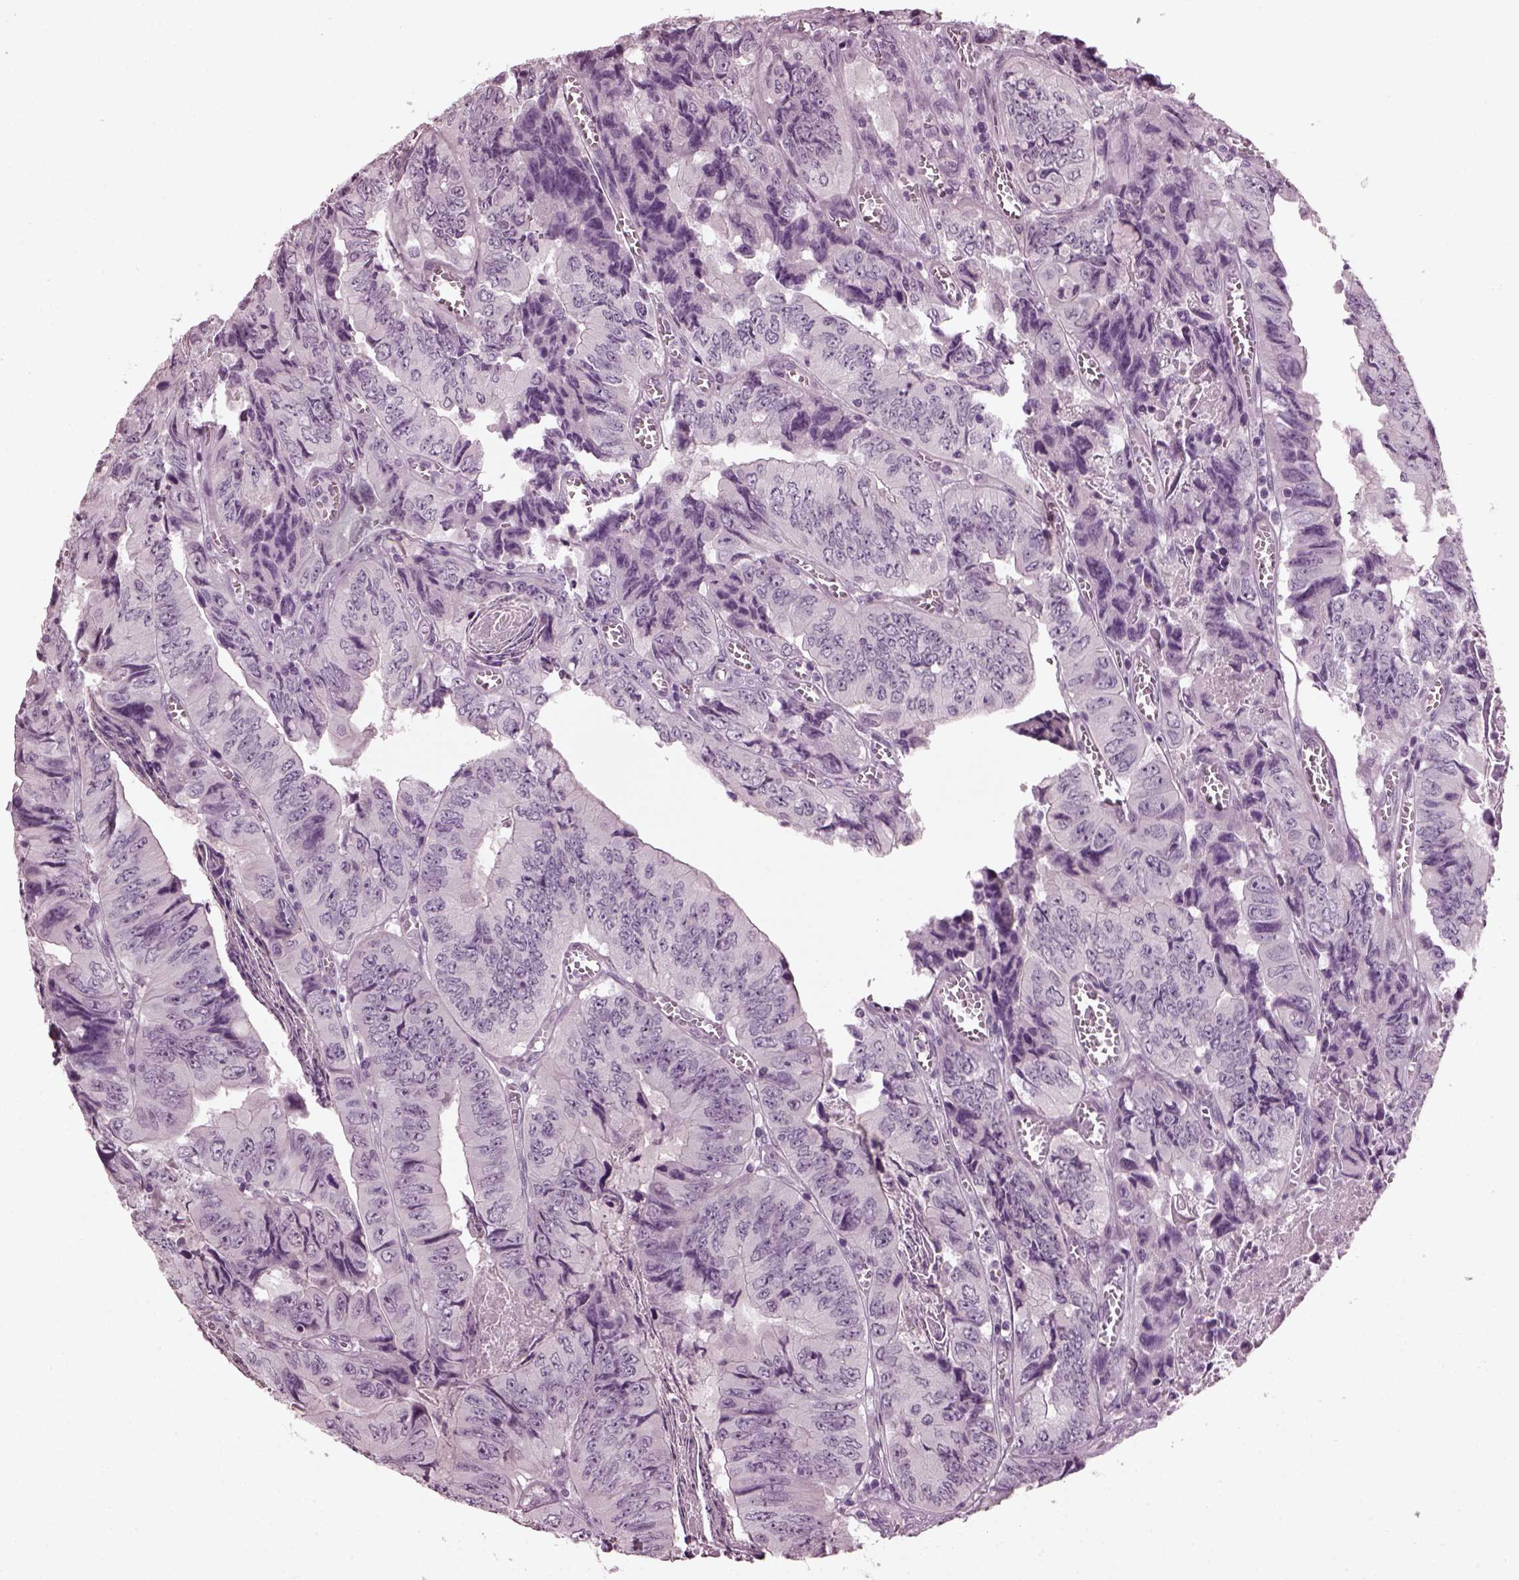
{"staining": {"intensity": "negative", "quantity": "none", "location": "none"}, "tissue": "colorectal cancer", "cell_type": "Tumor cells", "image_type": "cancer", "snomed": [{"axis": "morphology", "description": "Adenocarcinoma, NOS"}, {"axis": "topography", "description": "Colon"}], "caption": "An immunohistochemistry (IHC) micrograph of adenocarcinoma (colorectal) is shown. There is no staining in tumor cells of adenocarcinoma (colorectal).", "gene": "SLC6A17", "patient": {"sex": "female", "age": 84}}